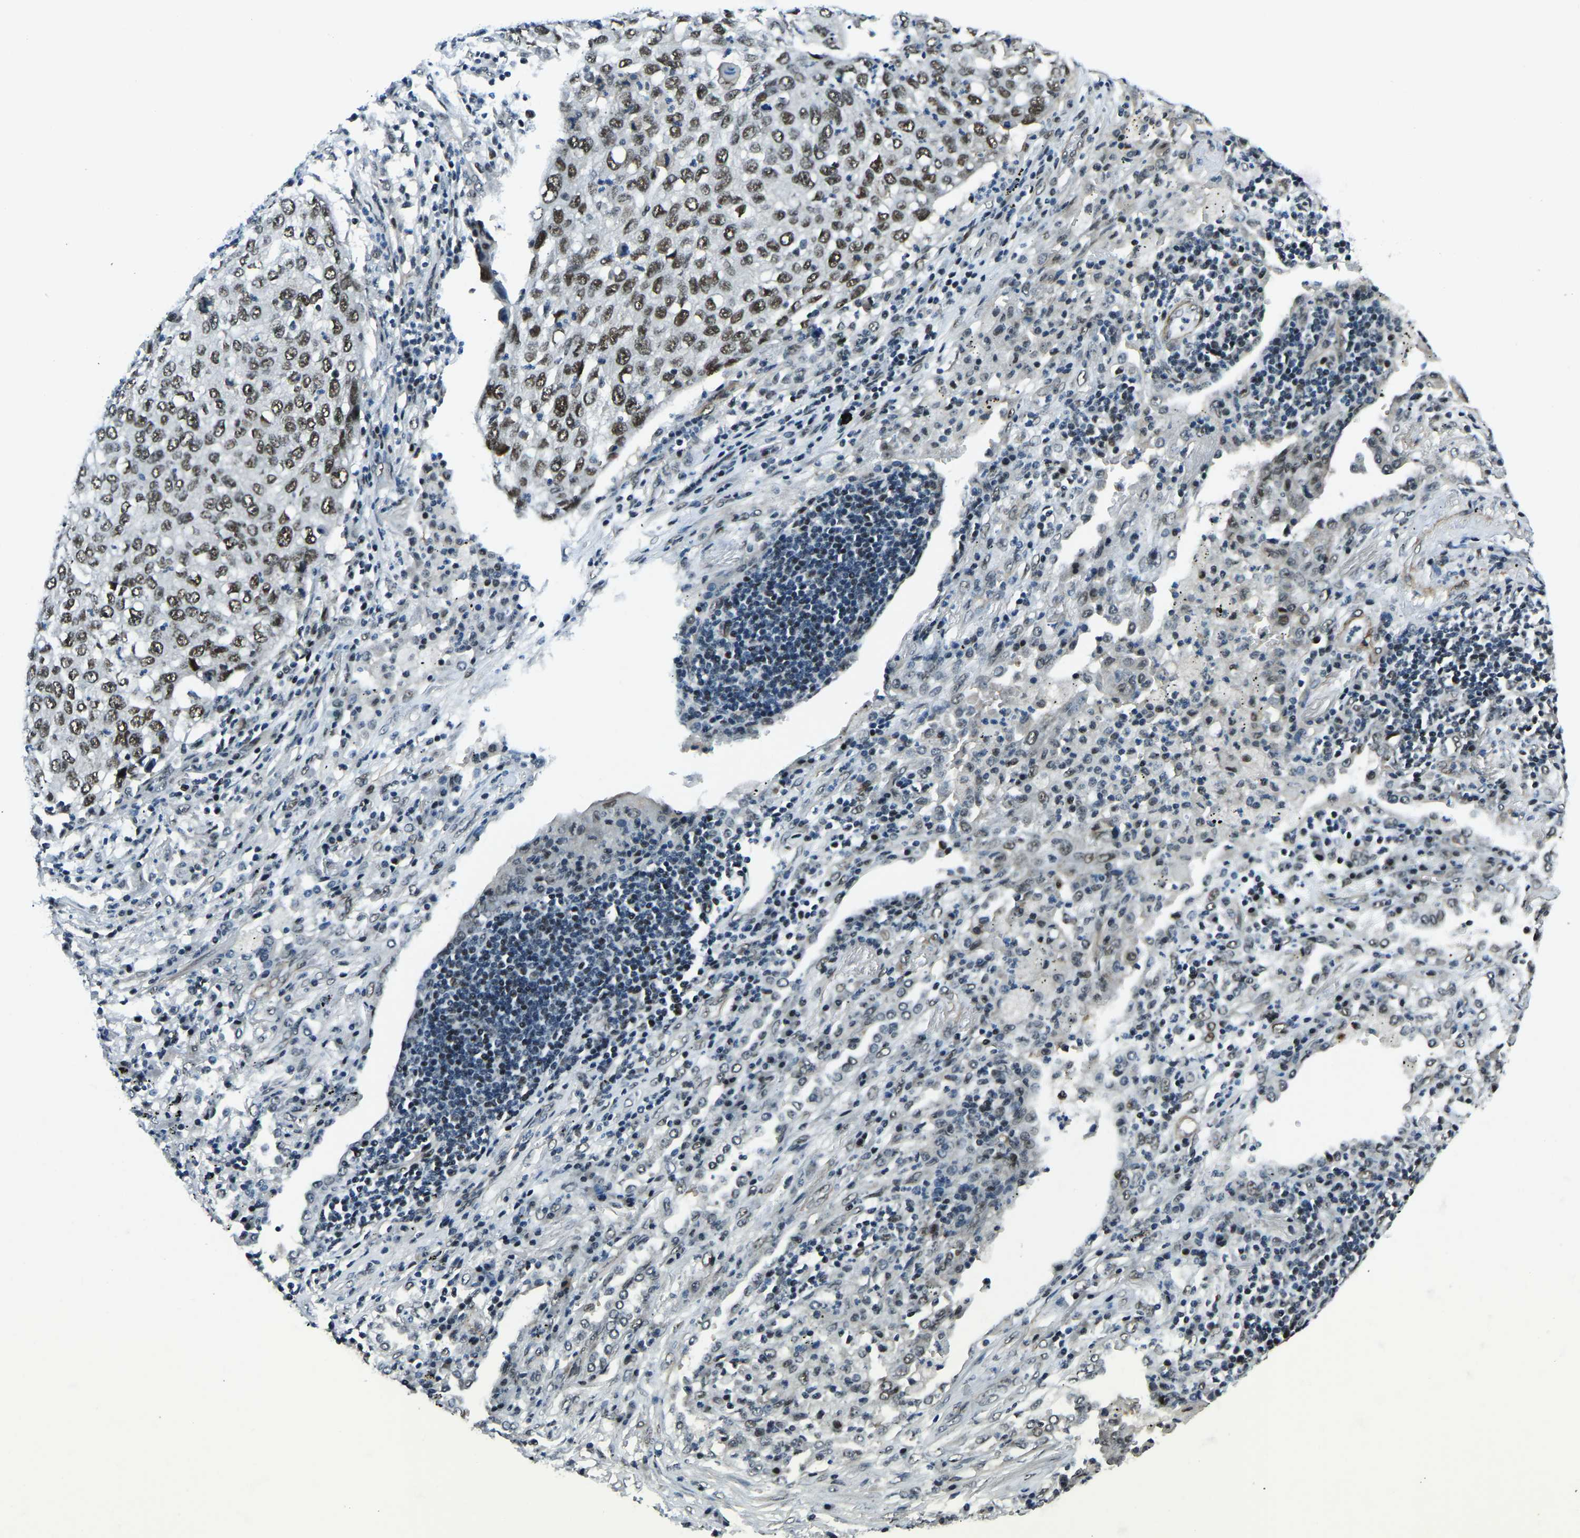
{"staining": {"intensity": "moderate", "quantity": ">75%", "location": "nuclear"}, "tissue": "lung cancer", "cell_type": "Tumor cells", "image_type": "cancer", "snomed": [{"axis": "morphology", "description": "Squamous cell carcinoma, NOS"}, {"axis": "topography", "description": "Lung"}], "caption": "Immunohistochemical staining of human lung squamous cell carcinoma demonstrates moderate nuclear protein positivity in approximately >75% of tumor cells.", "gene": "PRCC", "patient": {"sex": "female", "age": 63}}